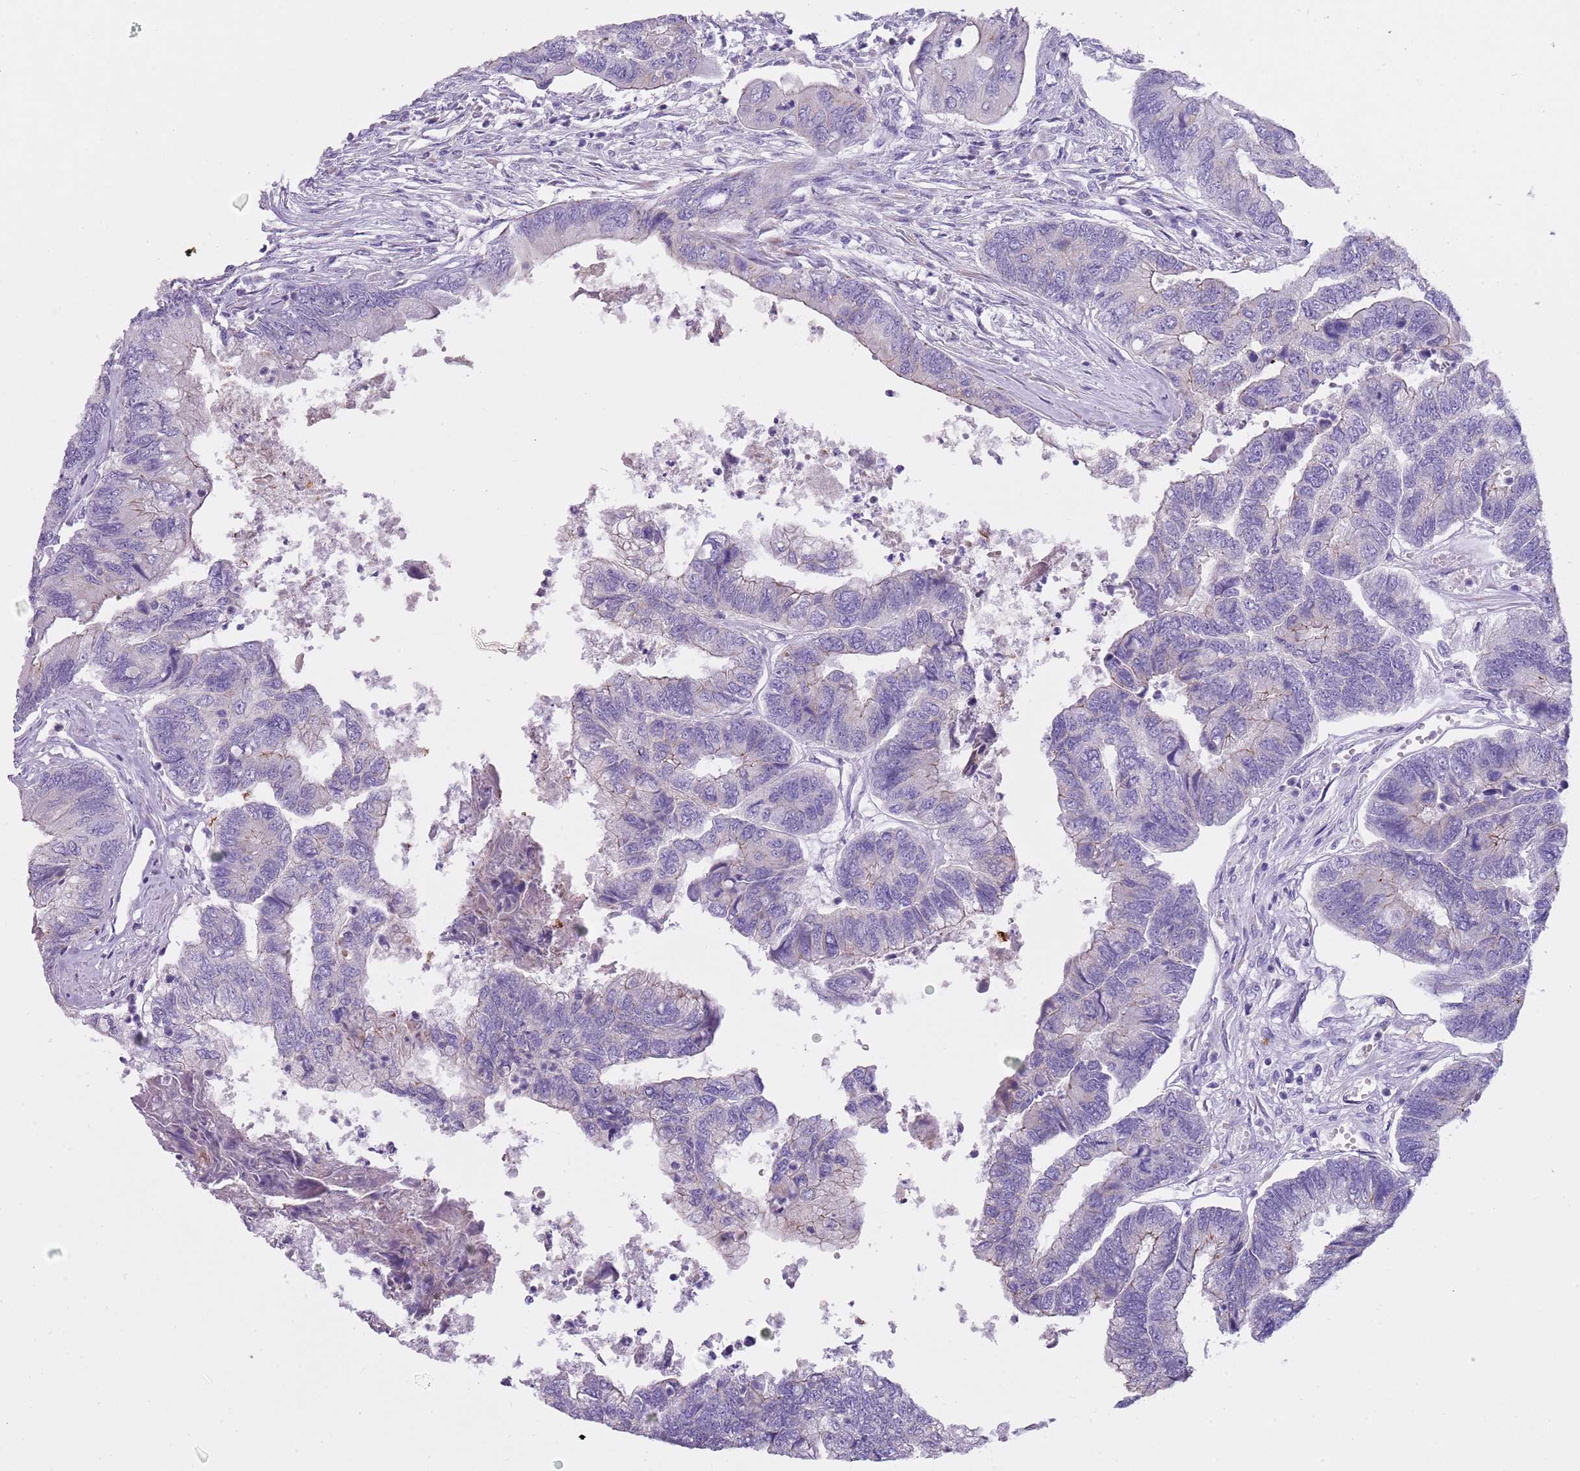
{"staining": {"intensity": "weak", "quantity": "<25%", "location": "cytoplasmic/membranous"}, "tissue": "colorectal cancer", "cell_type": "Tumor cells", "image_type": "cancer", "snomed": [{"axis": "morphology", "description": "Adenocarcinoma, NOS"}, {"axis": "topography", "description": "Colon"}], "caption": "Tumor cells show no significant protein expression in adenocarcinoma (colorectal). (DAB immunohistochemistry (IHC) visualized using brightfield microscopy, high magnification).", "gene": "NBPF6", "patient": {"sex": "female", "age": 67}}